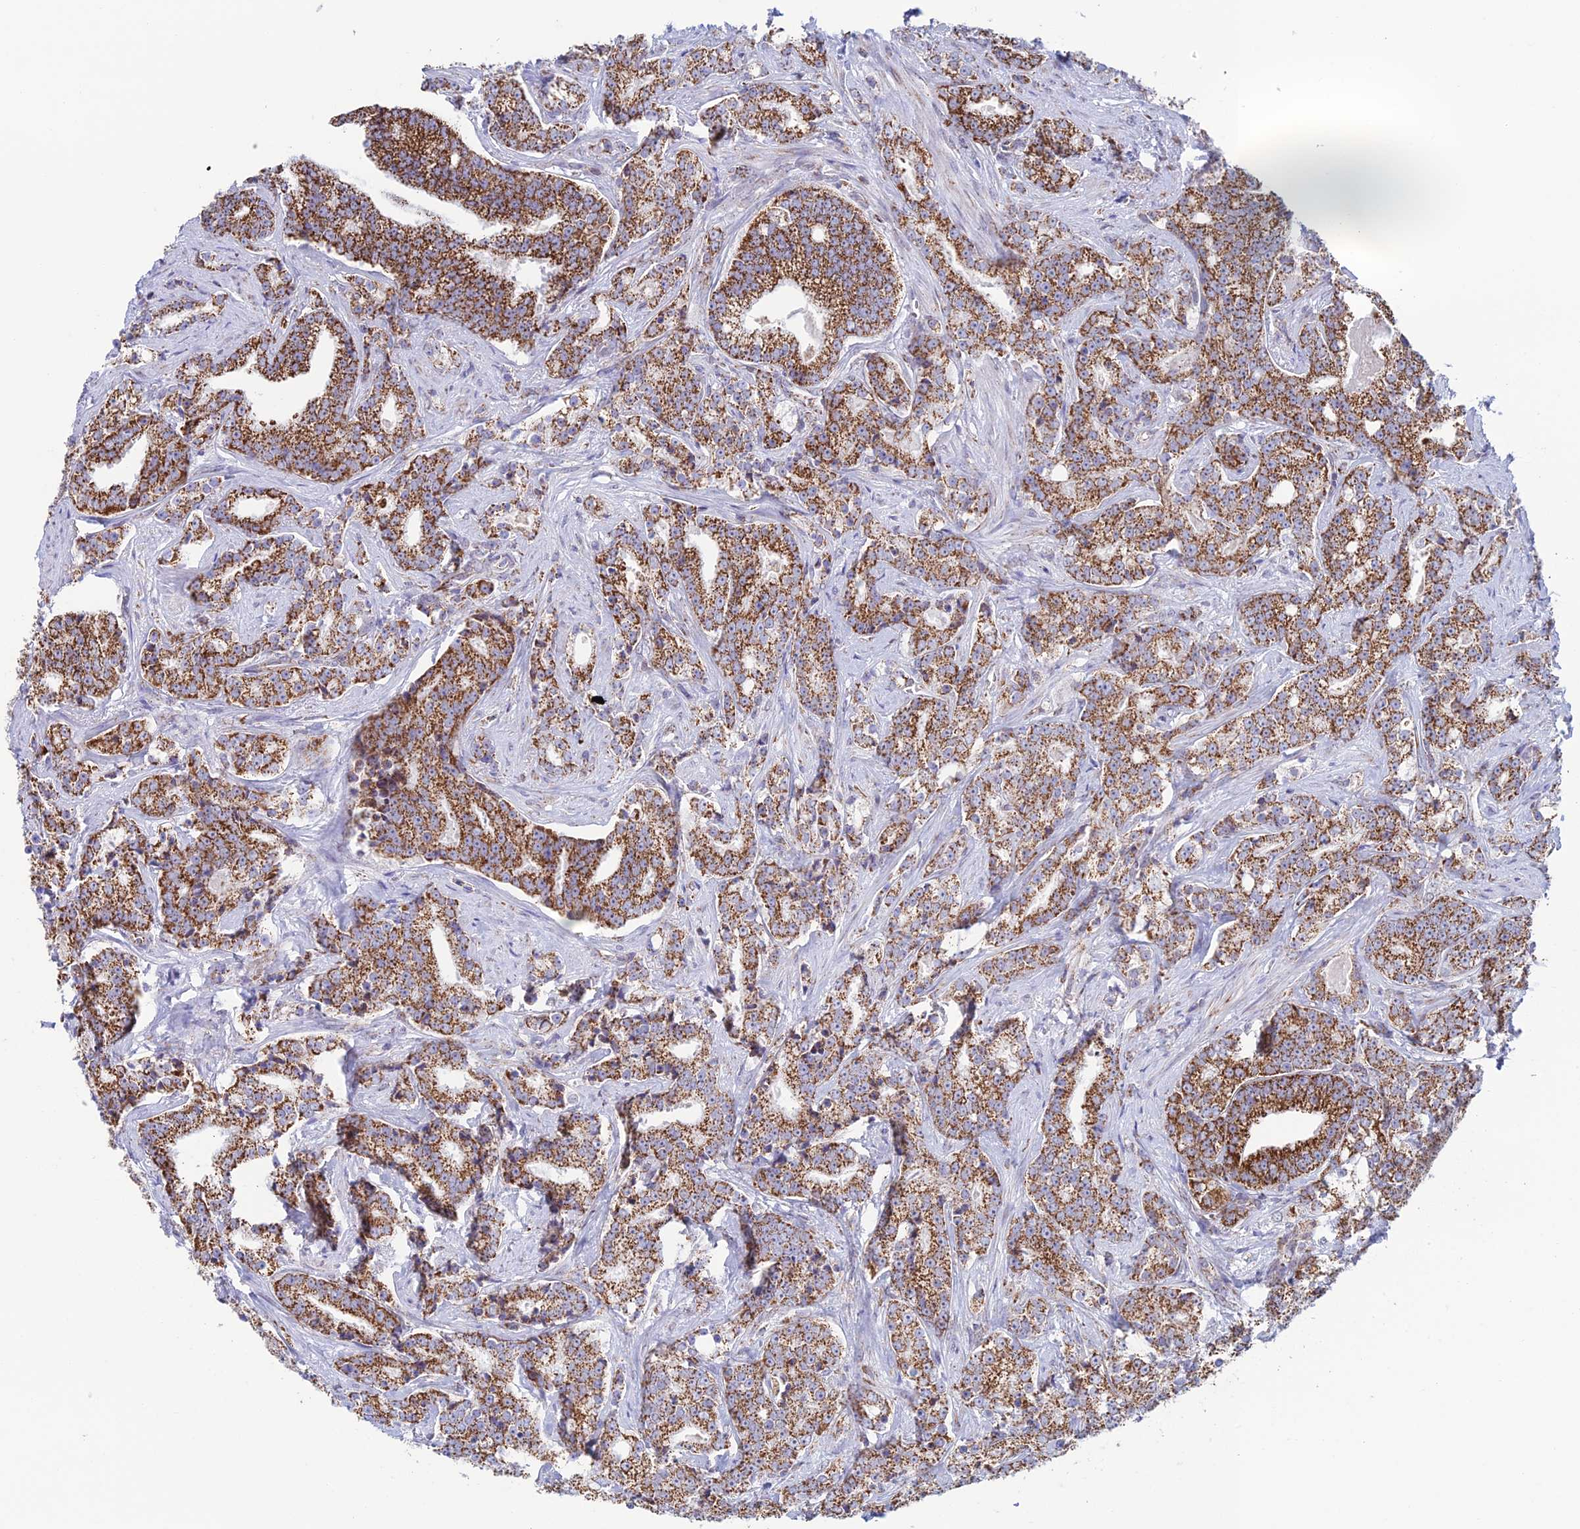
{"staining": {"intensity": "moderate", "quantity": ">75%", "location": "cytoplasmic/membranous"}, "tissue": "prostate cancer", "cell_type": "Tumor cells", "image_type": "cancer", "snomed": [{"axis": "morphology", "description": "Adenocarcinoma, High grade"}, {"axis": "topography", "description": "Prostate"}], "caption": "High-grade adenocarcinoma (prostate) stained with a protein marker shows moderate staining in tumor cells.", "gene": "ZNG1B", "patient": {"sex": "male", "age": 67}}